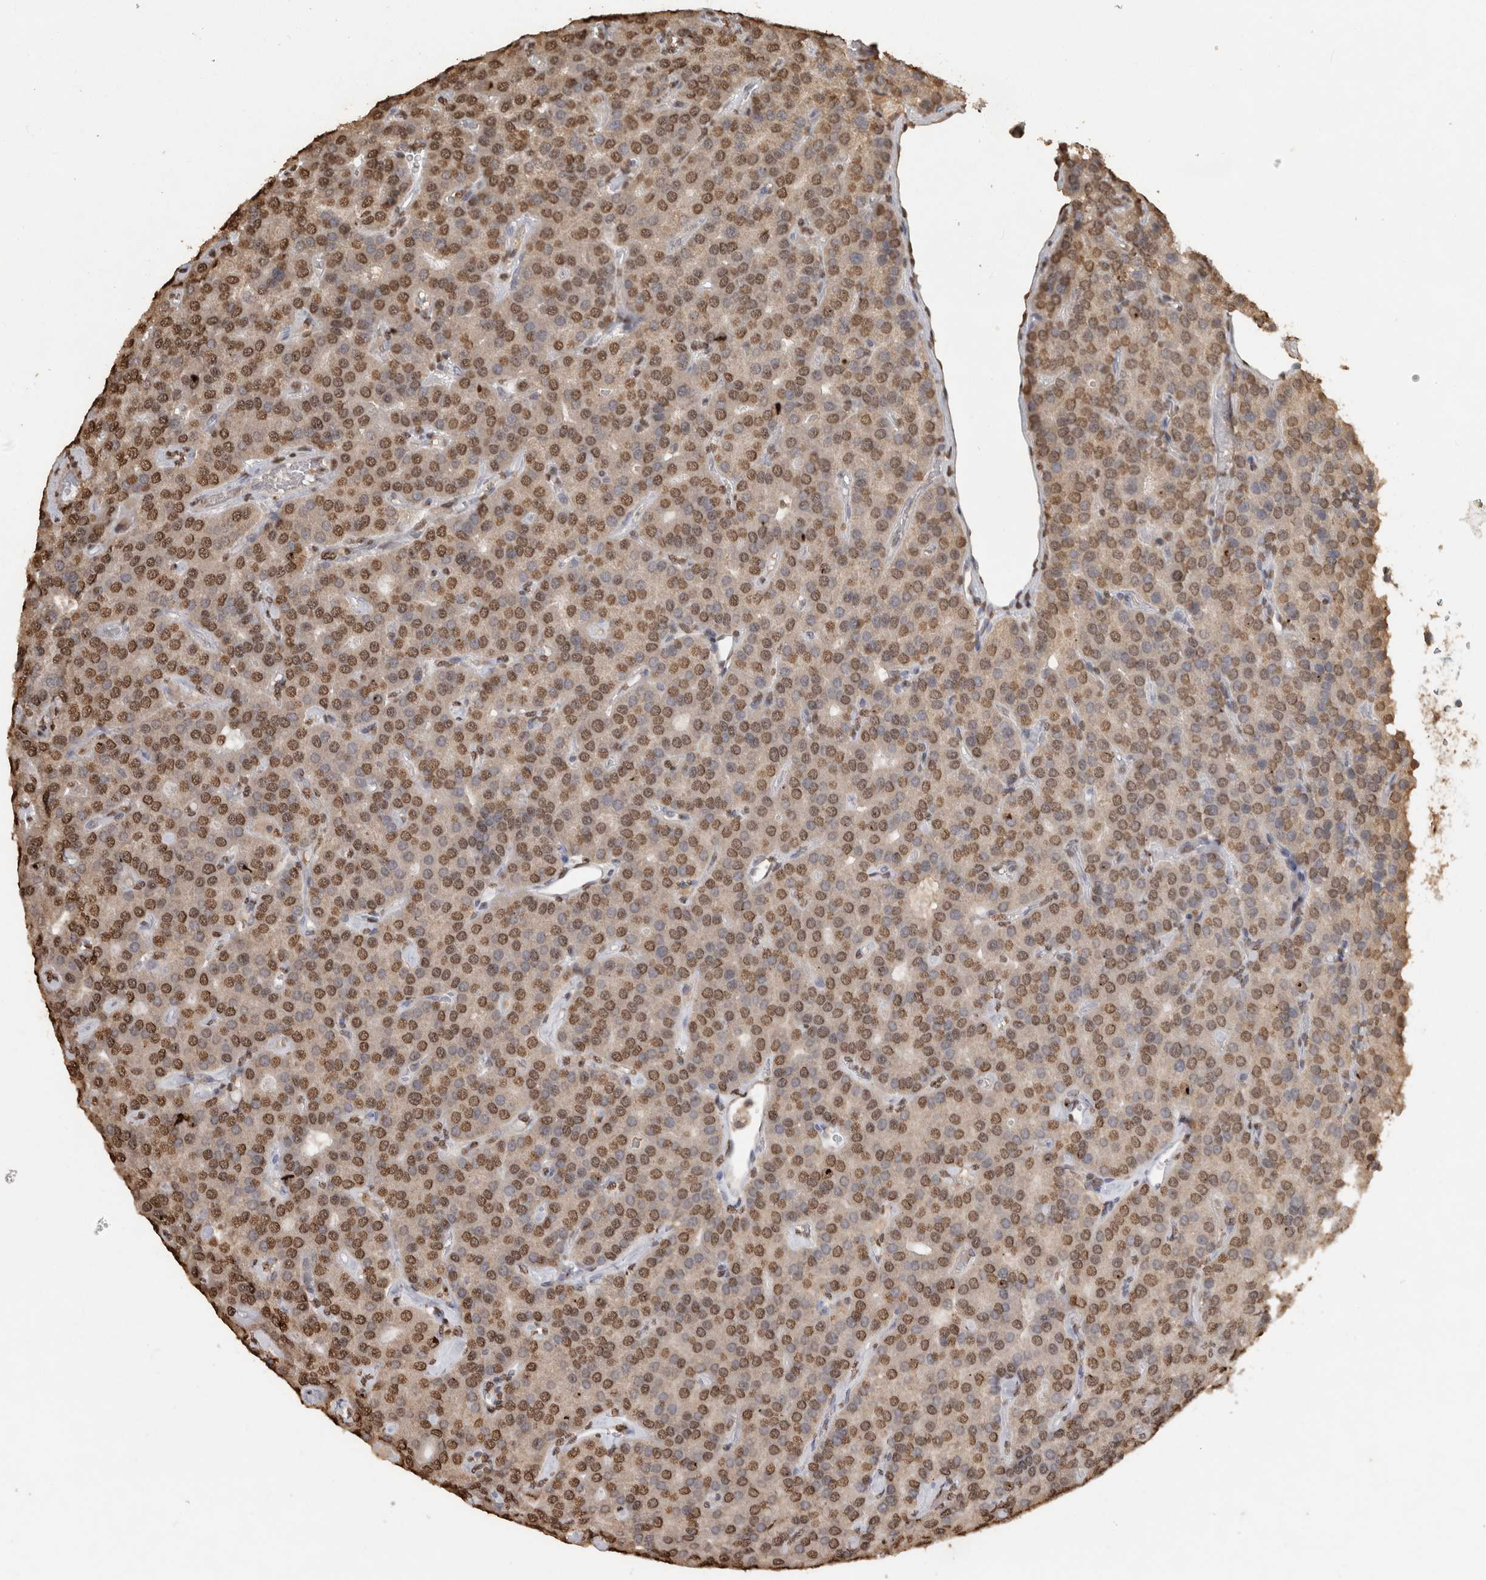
{"staining": {"intensity": "moderate", "quantity": ">75%", "location": "nuclear"}, "tissue": "parathyroid gland", "cell_type": "Glandular cells", "image_type": "normal", "snomed": [{"axis": "morphology", "description": "Normal tissue, NOS"}, {"axis": "morphology", "description": "Adenoma, NOS"}, {"axis": "topography", "description": "Parathyroid gland"}], "caption": "DAB immunohistochemical staining of normal parathyroid gland demonstrates moderate nuclear protein staining in about >75% of glandular cells. The staining was performed using DAB to visualize the protein expression in brown, while the nuclei were stained in blue with hematoxylin (Magnification: 20x).", "gene": "HAND2", "patient": {"sex": "female", "age": 86}}